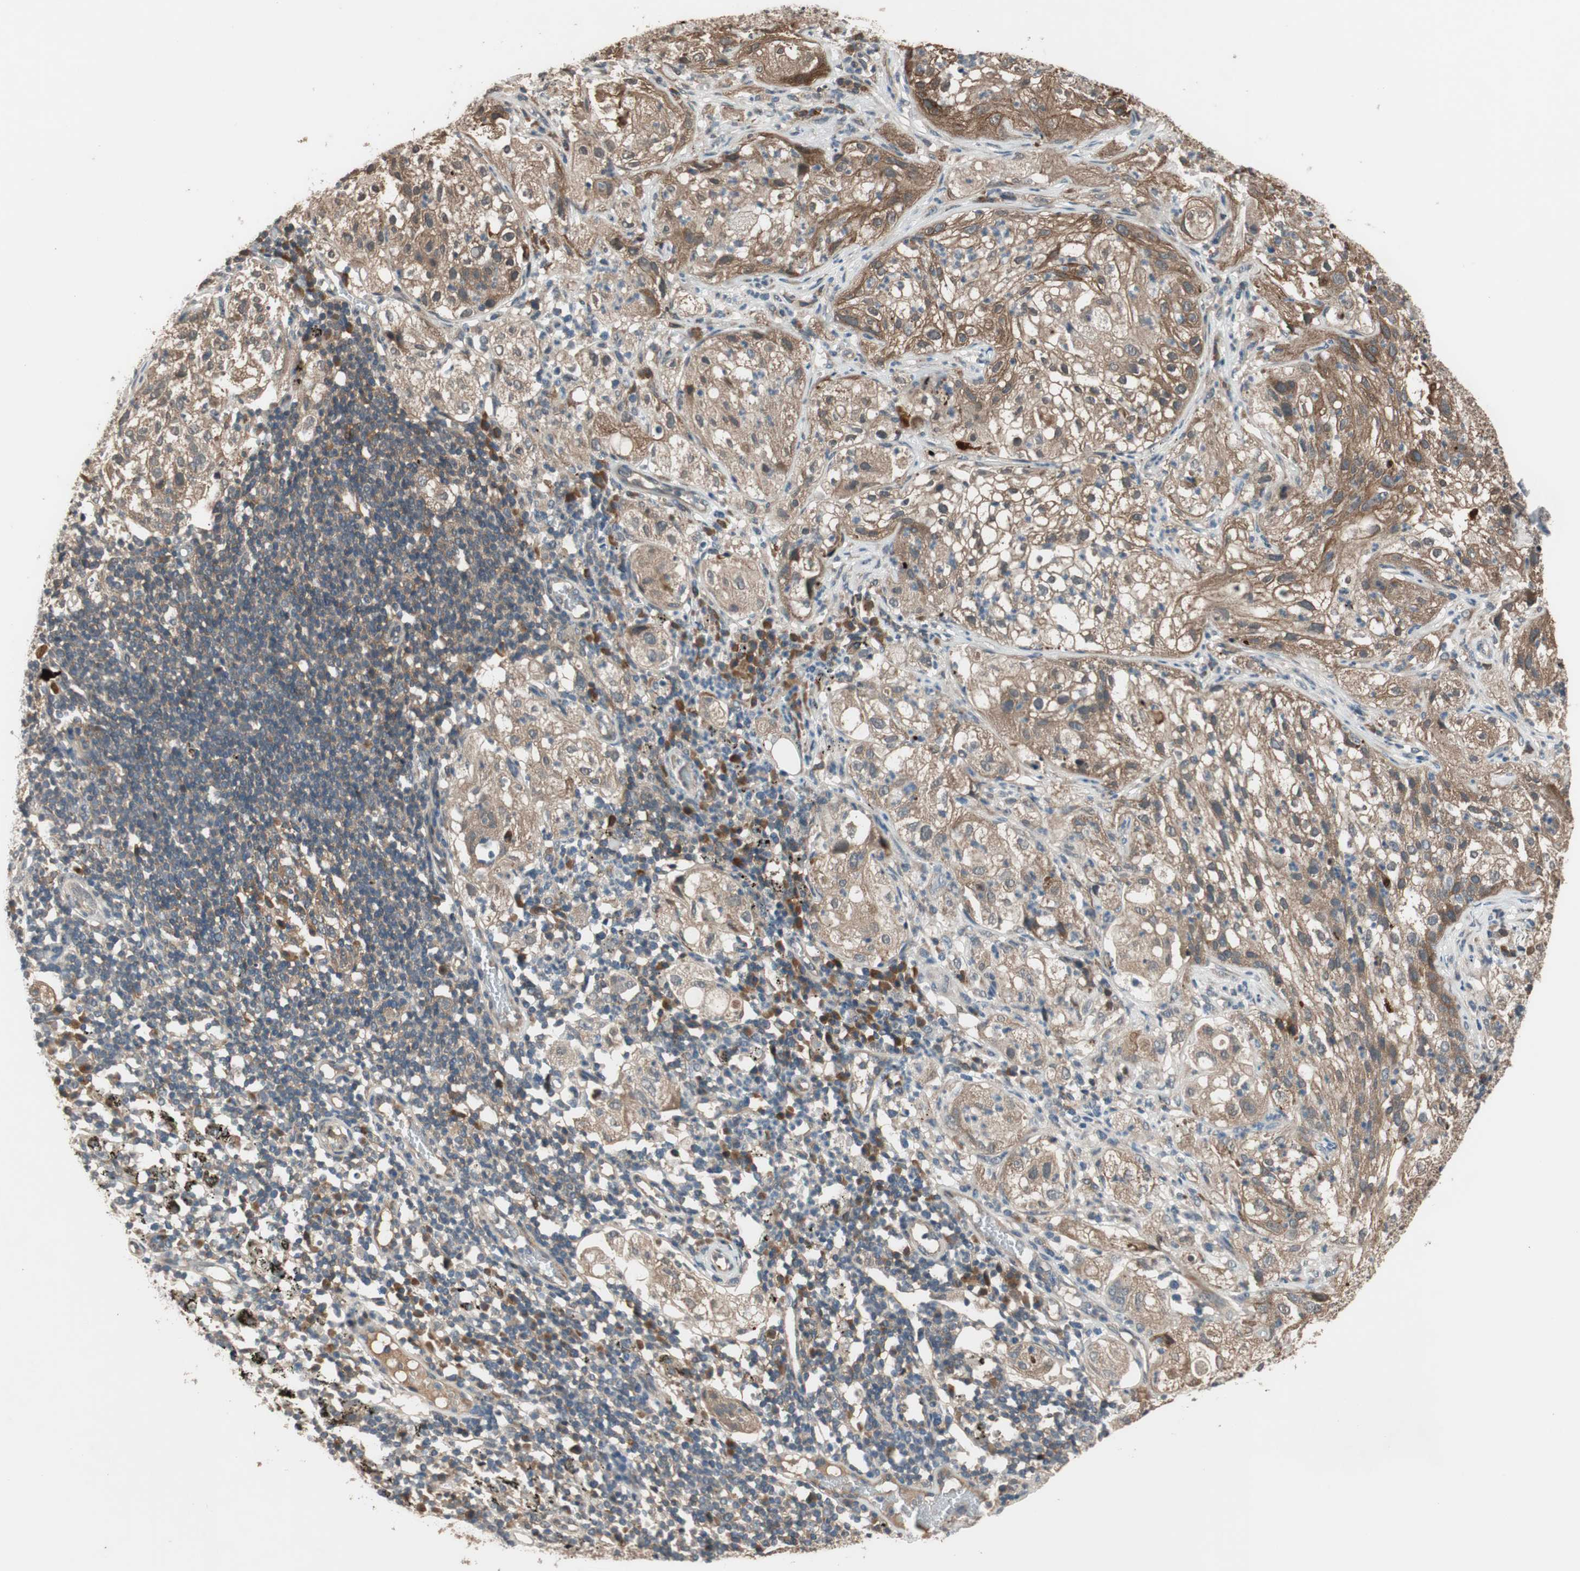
{"staining": {"intensity": "moderate", "quantity": ">75%", "location": "cytoplasmic/membranous"}, "tissue": "lung cancer", "cell_type": "Tumor cells", "image_type": "cancer", "snomed": [{"axis": "morphology", "description": "Inflammation, NOS"}, {"axis": "morphology", "description": "Squamous cell carcinoma, NOS"}, {"axis": "topography", "description": "Lymph node"}, {"axis": "topography", "description": "Soft tissue"}, {"axis": "topography", "description": "Lung"}], "caption": "Tumor cells exhibit medium levels of moderate cytoplasmic/membranous staining in approximately >75% of cells in human lung cancer (squamous cell carcinoma). Immunohistochemistry stains the protein in brown and the nuclei are stained blue.", "gene": "TMEM230", "patient": {"sex": "male", "age": 66}}